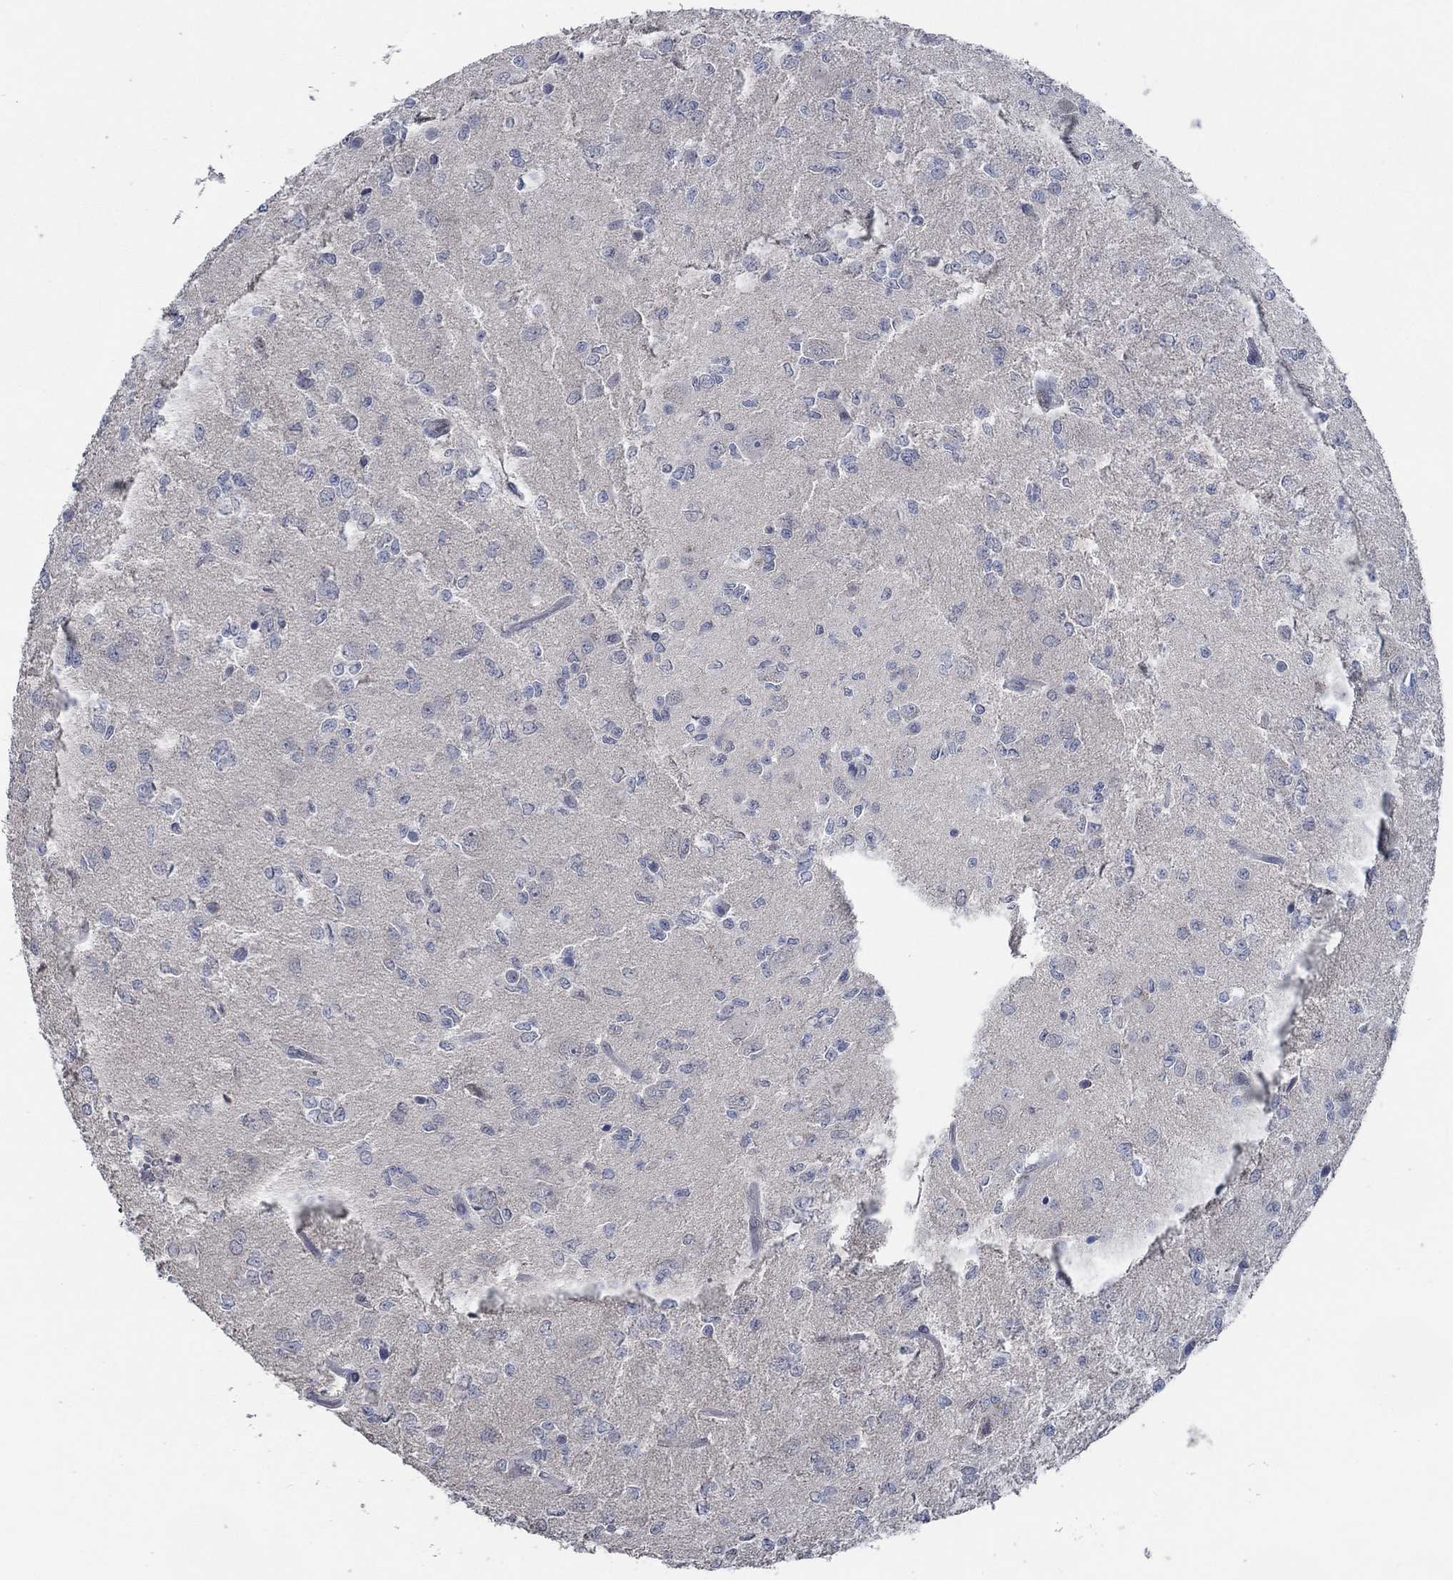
{"staining": {"intensity": "negative", "quantity": "none", "location": "none"}, "tissue": "glioma", "cell_type": "Tumor cells", "image_type": "cancer", "snomed": [{"axis": "morphology", "description": "Glioma, malignant, Low grade"}, {"axis": "topography", "description": "Brain"}], "caption": "Immunohistochemistry histopathology image of neoplastic tissue: glioma stained with DAB displays no significant protein expression in tumor cells.", "gene": "OBSCN", "patient": {"sex": "female", "age": 45}}